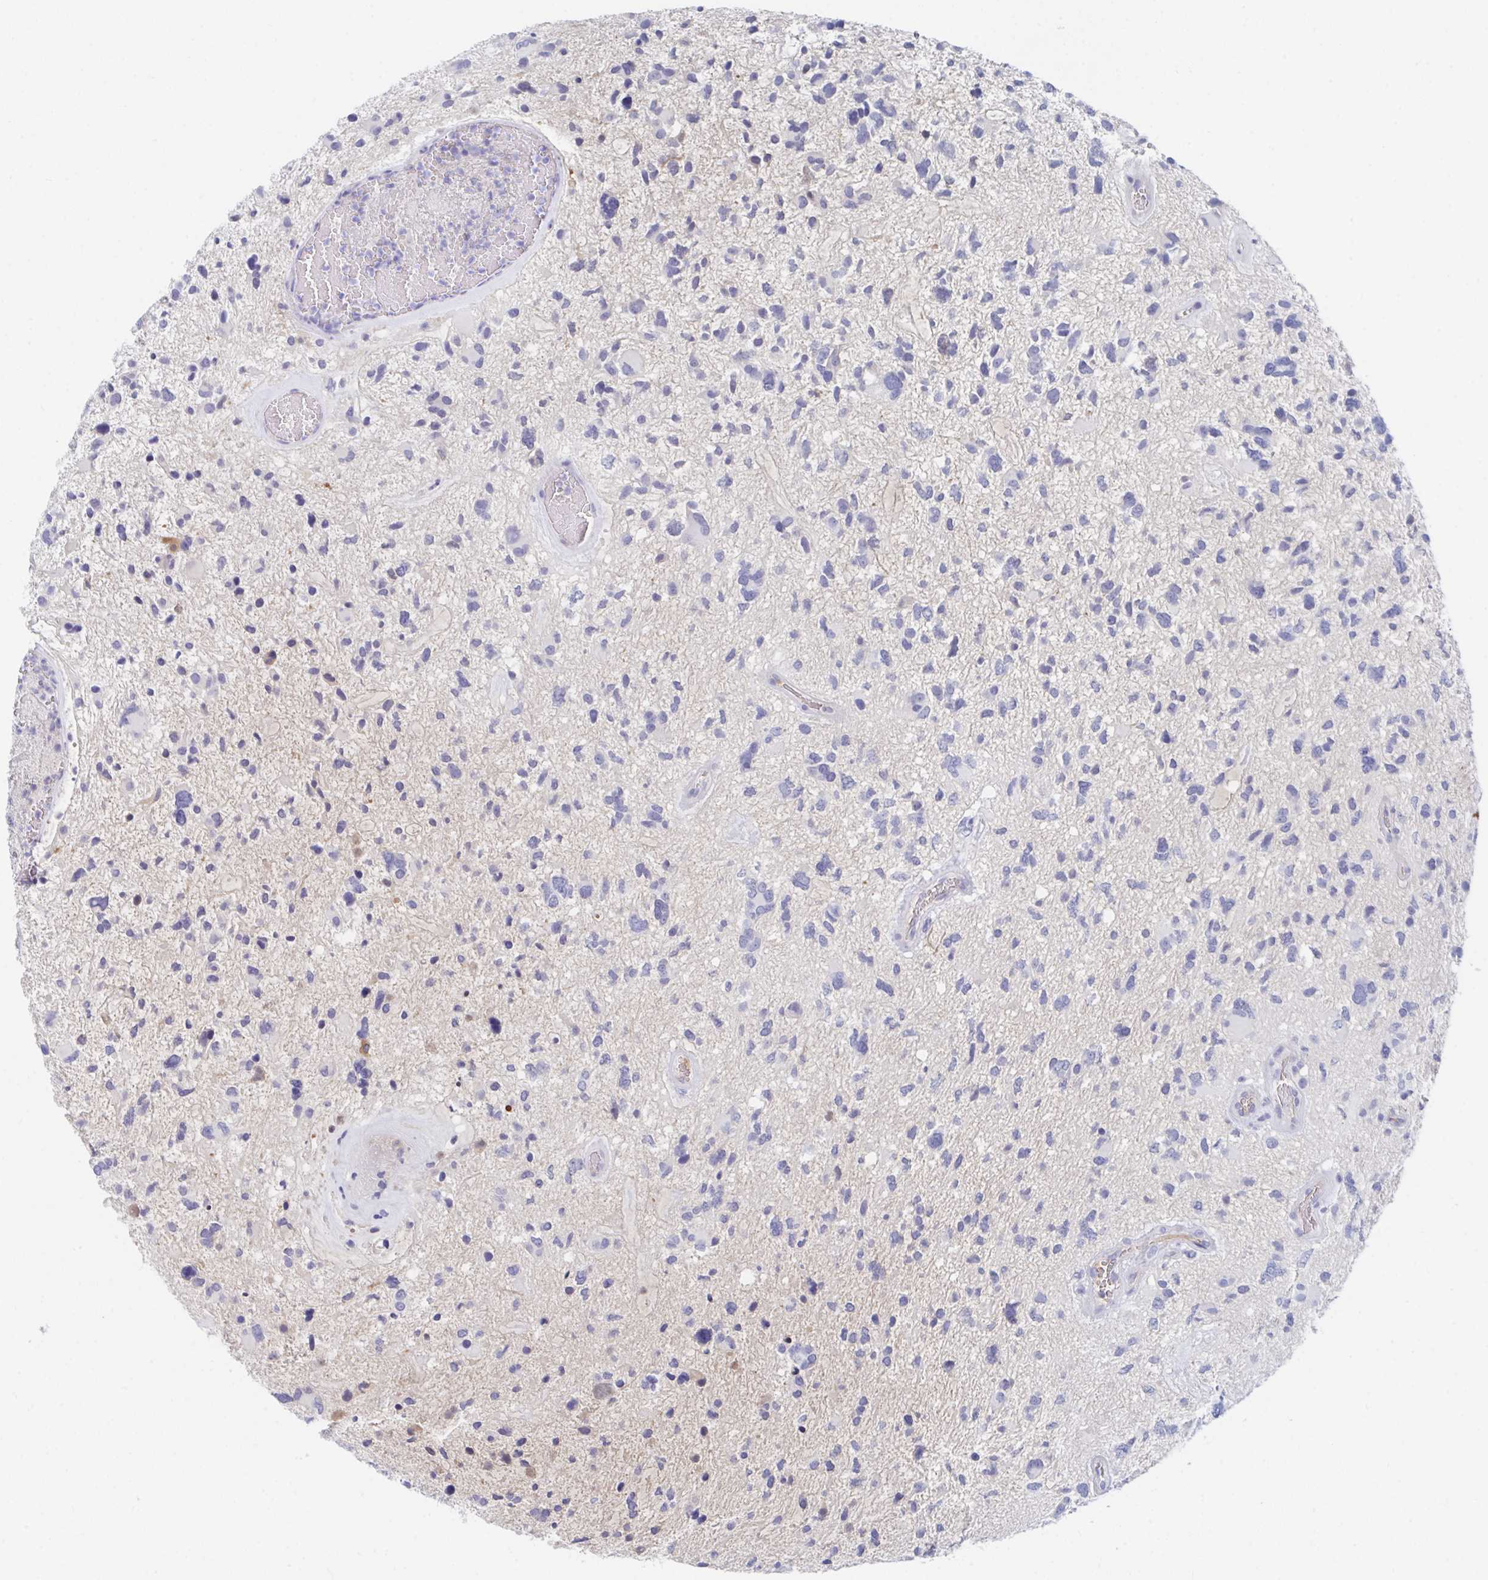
{"staining": {"intensity": "negative", "quantity": "none", "location": "none"}, "tissue": "glioma", "cell_type": "Tumor cells", "image_type": "cancer", "snomed": [{"axis": "morphology", "description": "Glioma, malignant, High grade"}, {"axis": "topography", "description": "Brain"}], "caption": "Tumor cells are negative for brown protein staining in malignant glioma (high-grade). The staining is performed using DAB (3,3'-diaminobenzidine) brown chromogen with nuclei counter-stained in using hematoxylin.", "gene": "TNFAIP6", "patient": {"sex": "female", "age": 11}}